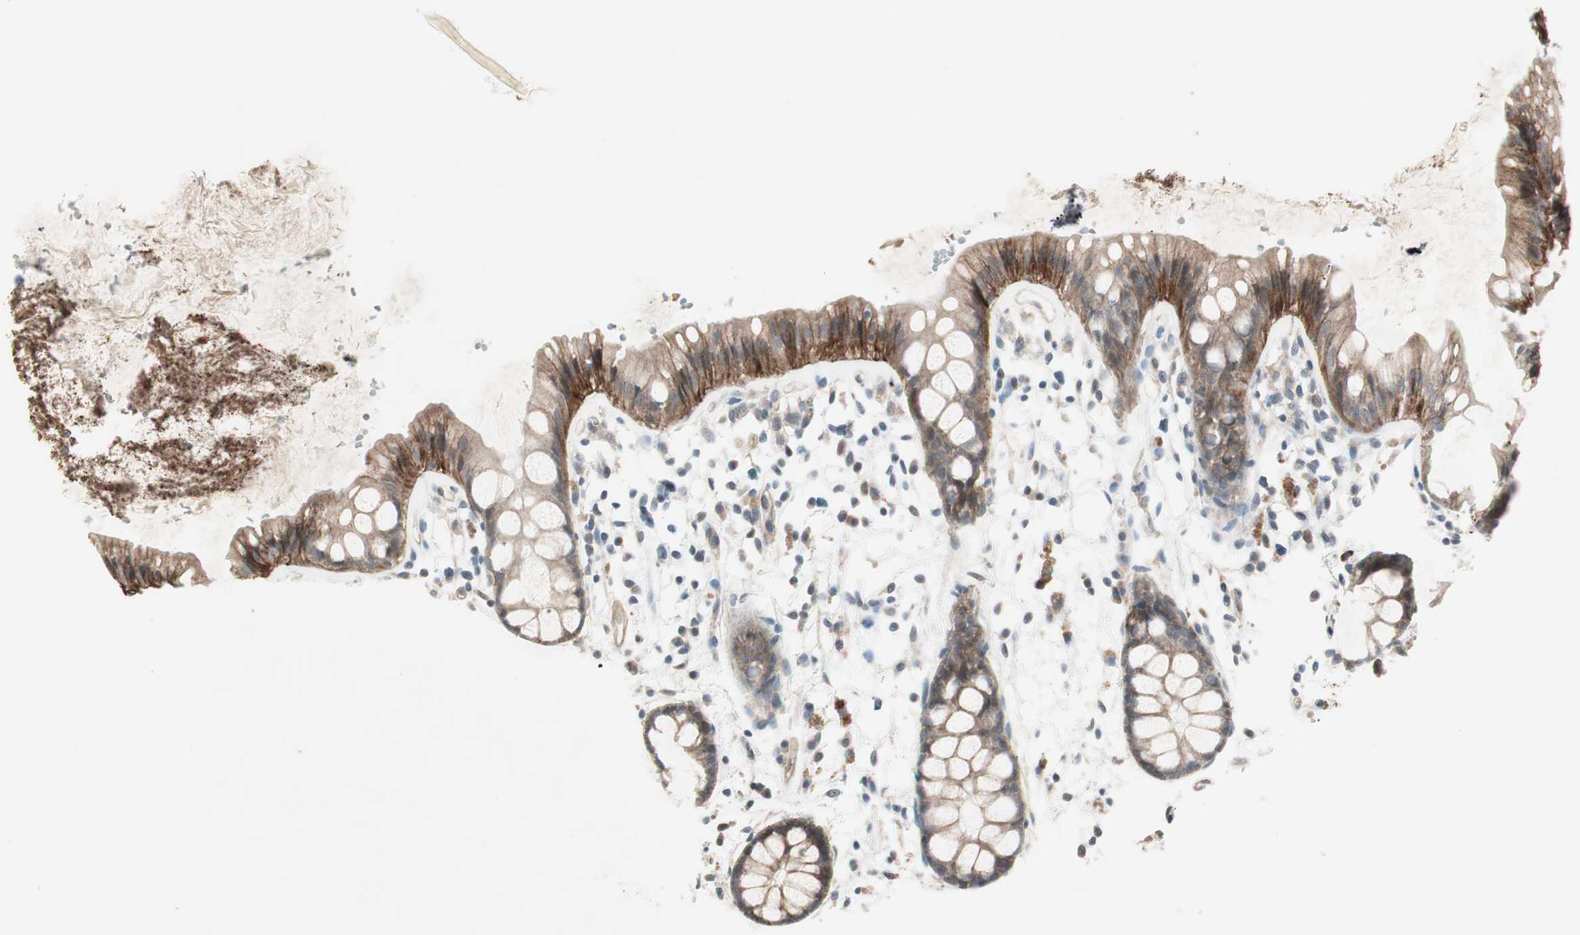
{"staining": {"intensity": "moderate", "quantity": "25%-75%", "location": "cytoplasmic/membranous"}, "tissue": "rectum", "cell_type": "Glandular cells", "image_type": "normal", "snomed": [{"axis": "morphology", "description": "Normal tissue, NOS"}, {"axis": "topography", "description": "Rectum"}], "caption": "High-magnification brightfield microscopy of unremarkable rectum stained with DAB (brown) and counterstained with hematoxylin (blue). glandular cells exhibit moderate cytoplasmic/membranous positivity is appreciated in about25%-75% of cells.", "gene": "ITGB4", "patient": {"sex": "female", "age": 66}}